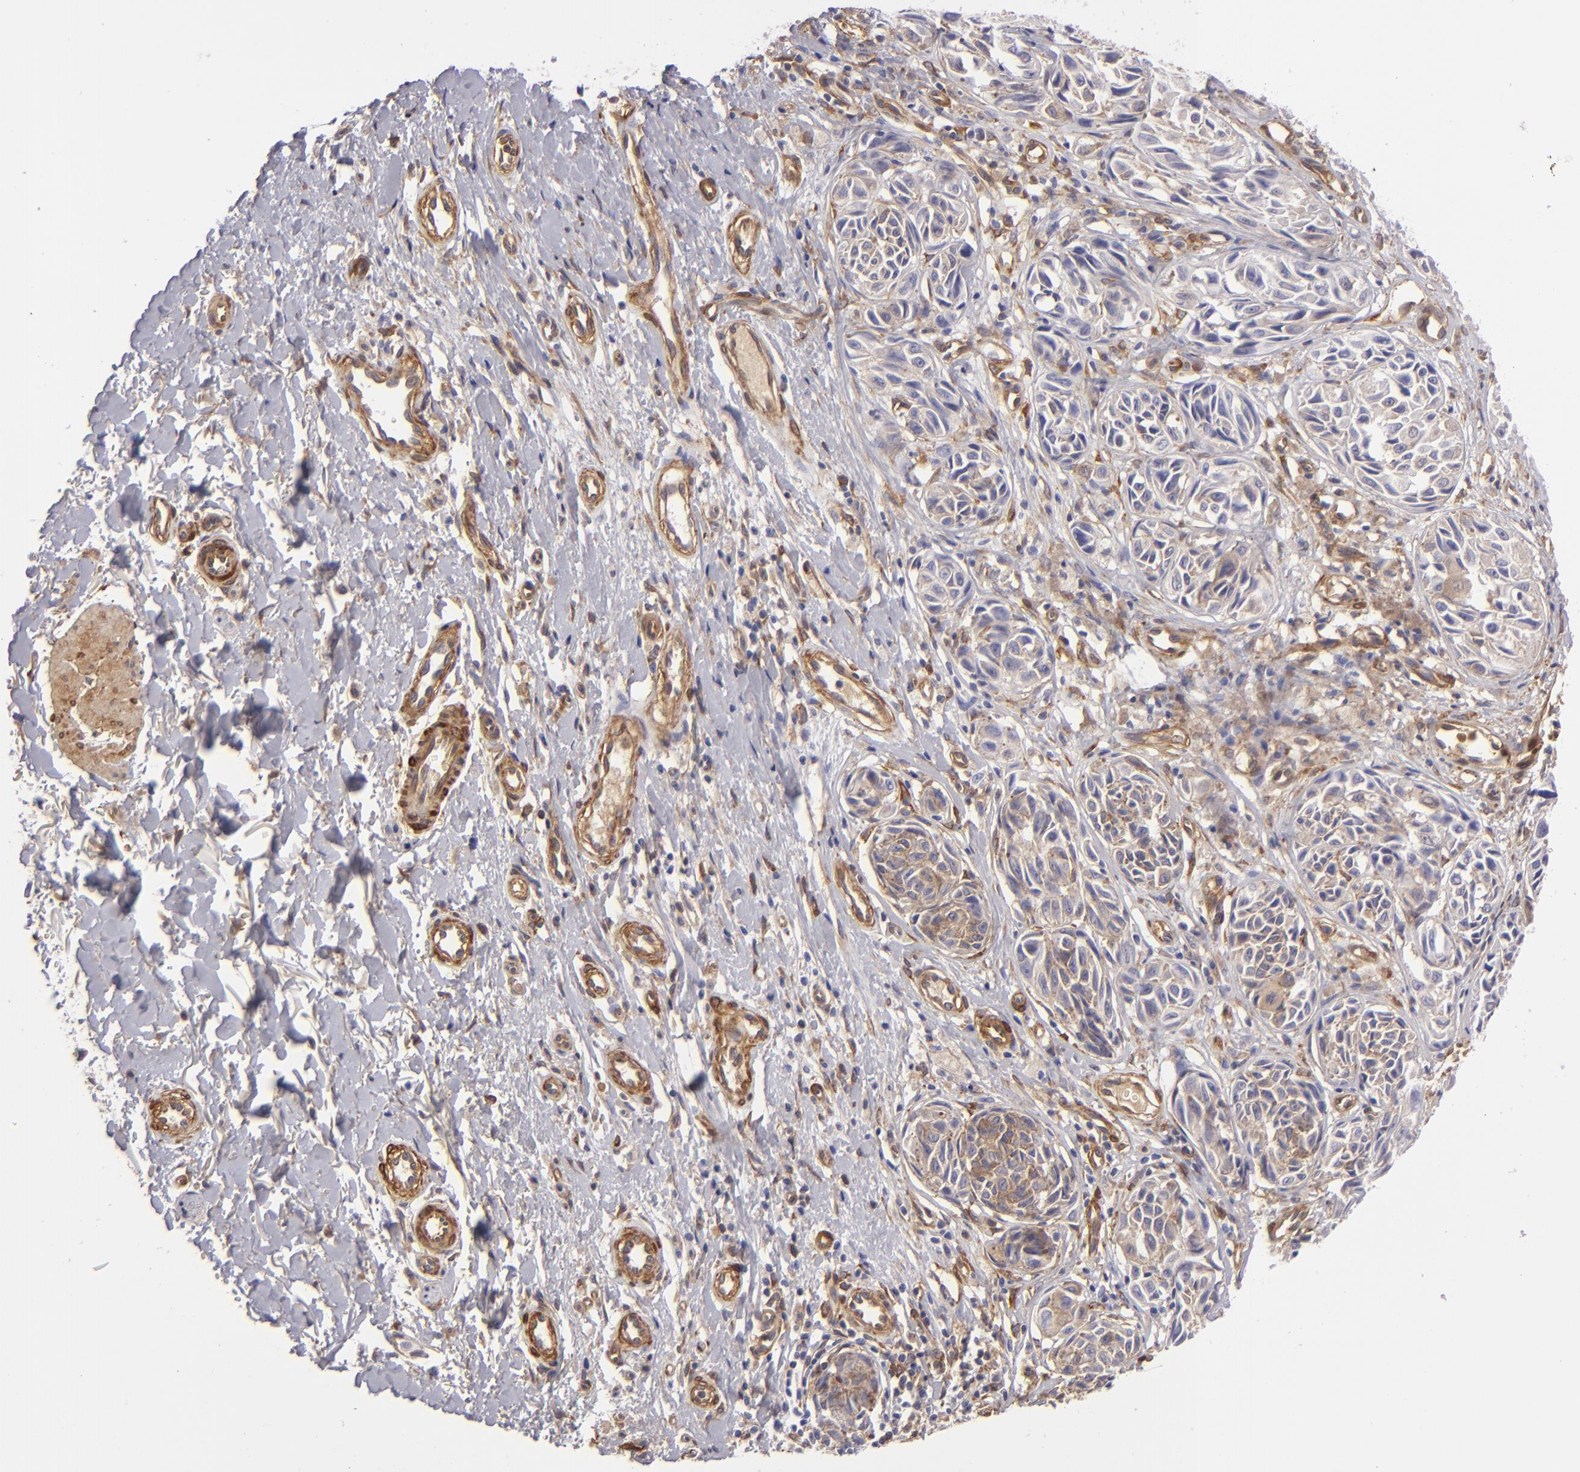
{"staining": {"intensity": "moderate", "quantity": ">75%", "location": "cytoplasmic/membranous"}, "tissue": "melanoma", "cell_type": "Tumor cells", "image_type": "cancer", "snomed": [{"axis": "morphology", "description": "Malignant melanoma, NOS"}, {"axis": "topography", "description": "Skin"}], "caption": "Immunohistochemical staining of human malignant melanoma displays medium levels of moderate cytoplasmic/membranous protein staining in about >75% of tumor cells. Using DAB (brown) and hematoxylin (blue) stains, captured at high magnification using brightfield microscopy.", "gene": "VCL", "patient": {"sex": "male", "age": 67}}